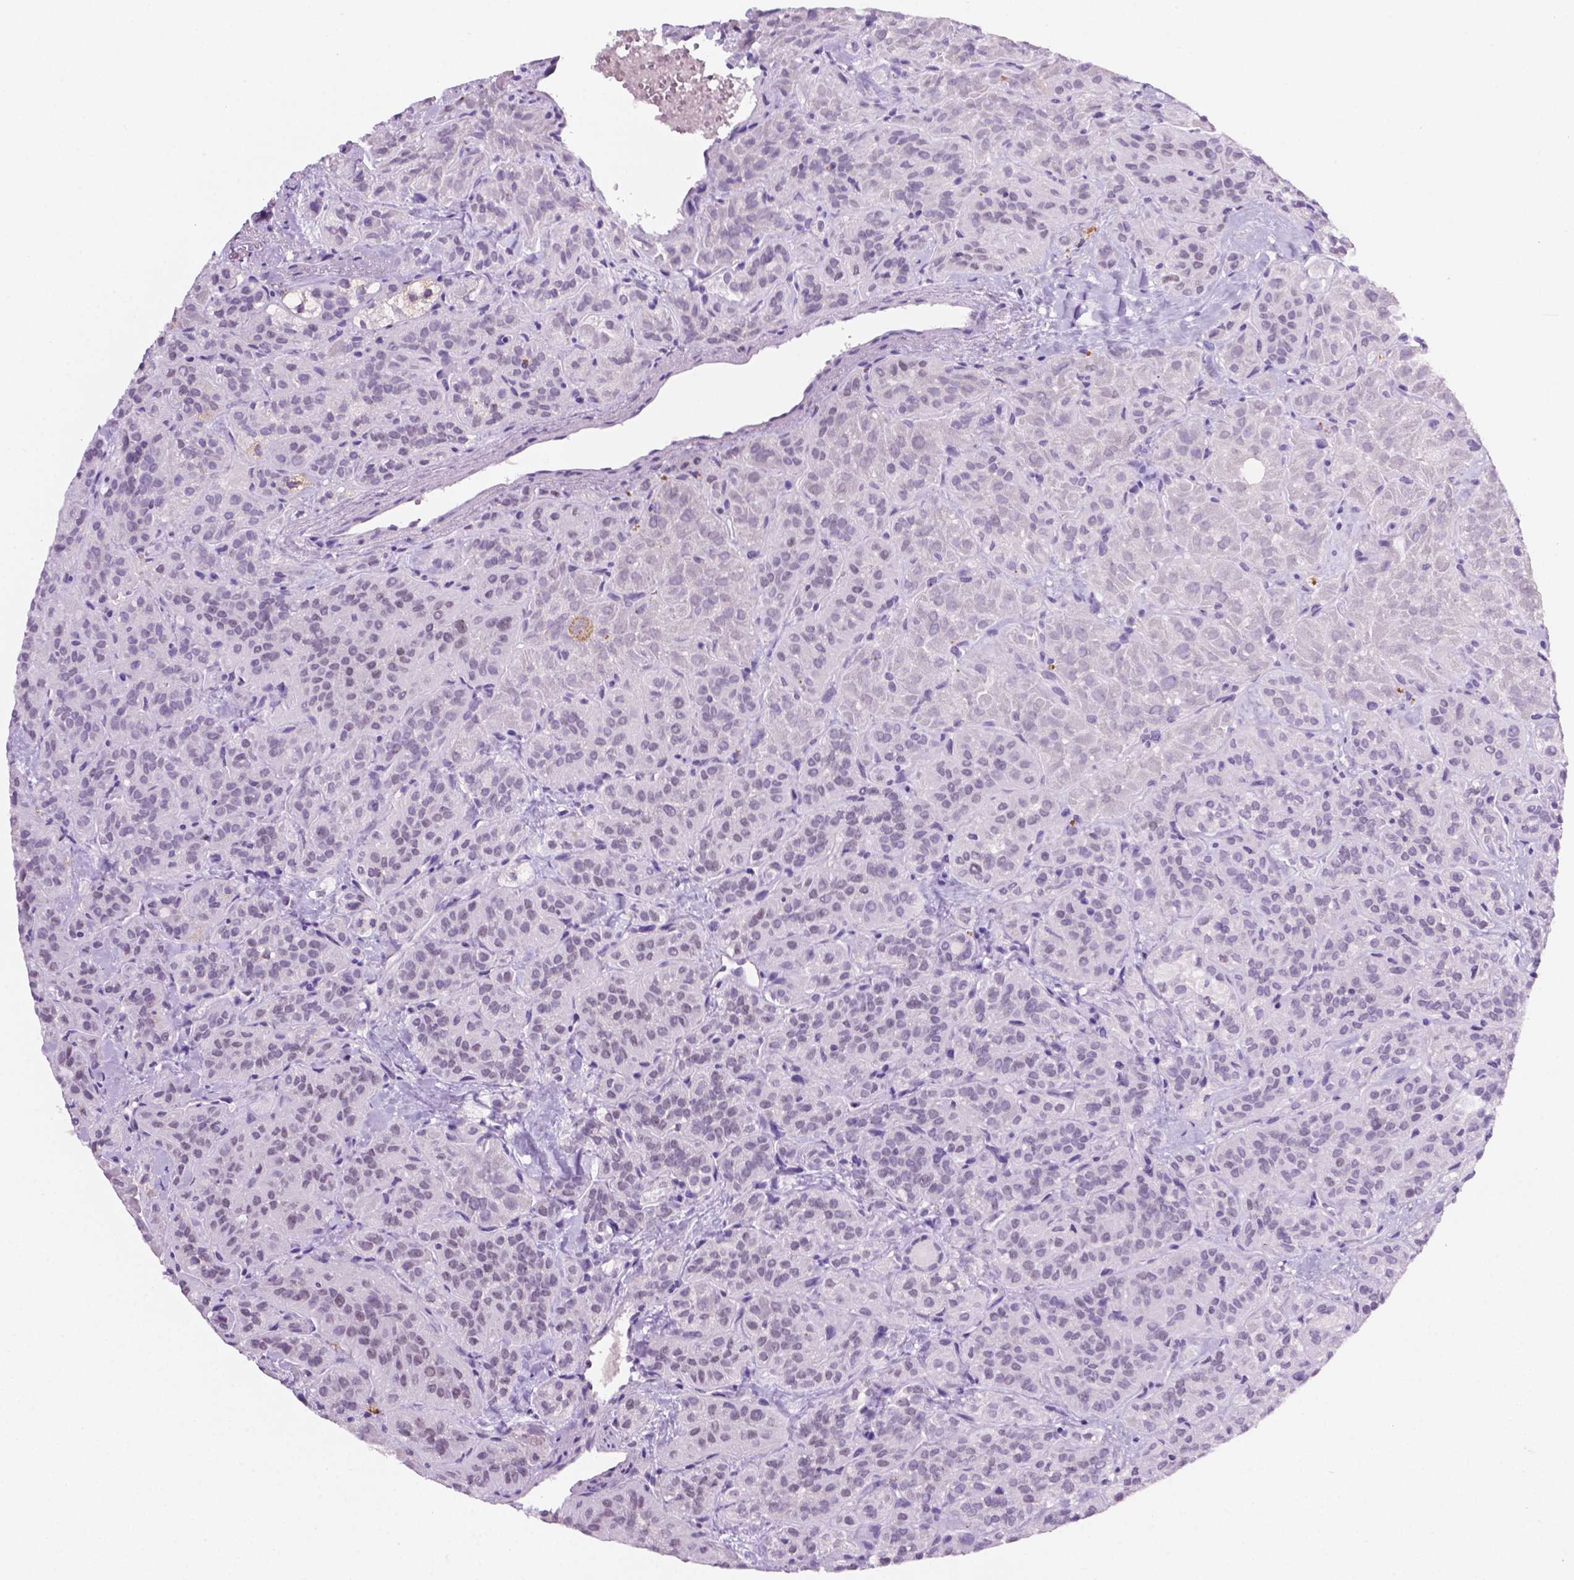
{"staining": {"intensity": "negative", "quantity": "none", "location": "none"}, "tissue": "thyroid cancer", "cell_type": "Tumor cells", "image_type": "cancer", "snomed": [{"axis": "morphology", "description": "Papillary adenocarcinoma, NOS"}, {"axis": "topography", "description": "Thyroid gland"}], "caption": "This is an immunohistochemistry (IHC) photomicrograph of human papillary adenocarcinoma (thyroid). There is no expression in tumor cells.", "gene": "C18orf21", "patient": {"sex": "female", "age": 45}}